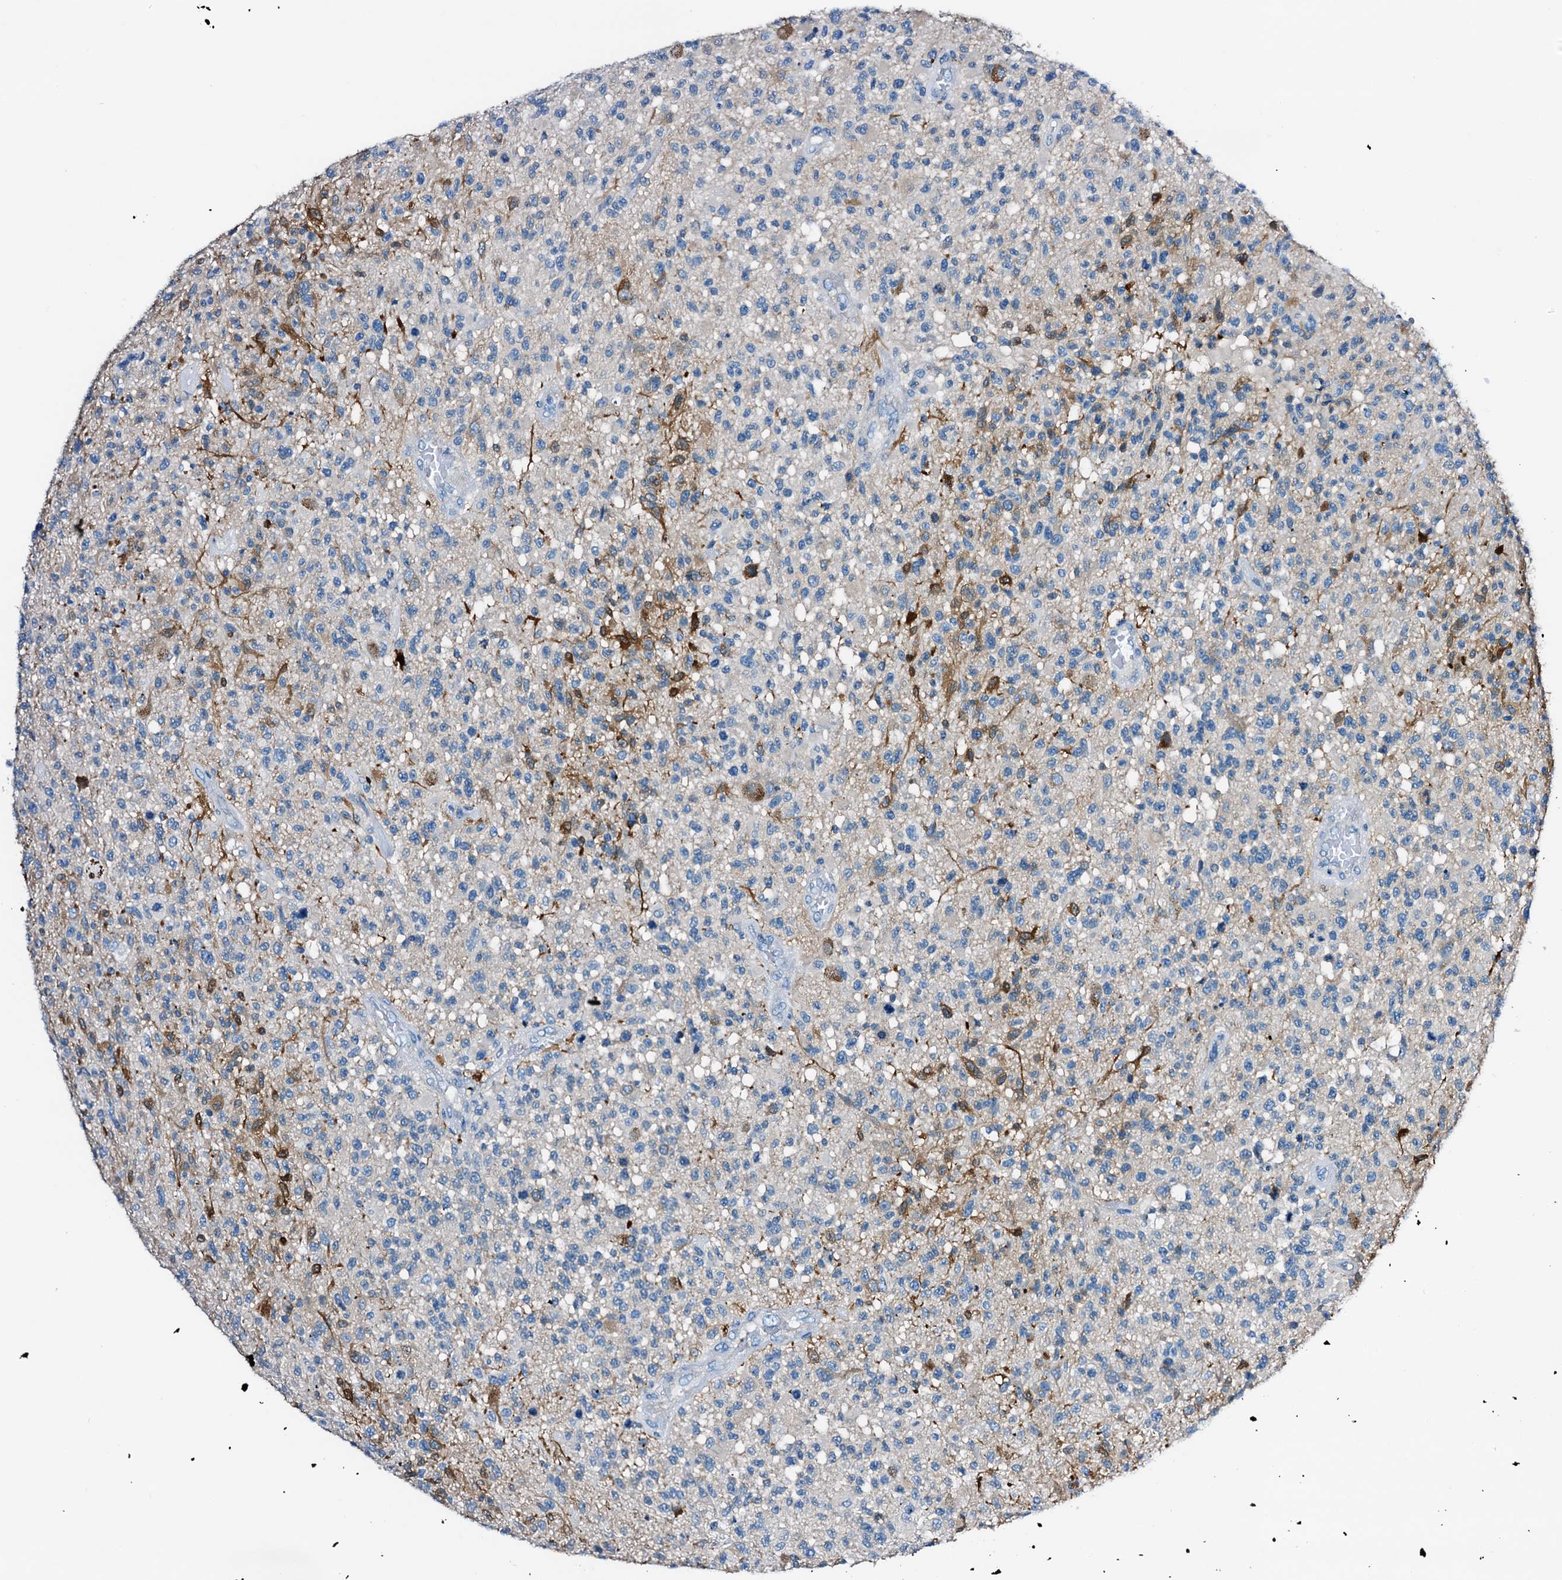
{"staining": {"intensity": "moderate", "quantity": "<25%", "location": "cytoplasmic/membranous"}, "tissue": "glioma", "cell_type": "Tumor cells", "image_type": "cancer", "snomed": [{"axis": "morphology", "description": "Glioma, malignant, High grade"}, {"axis": "morphology", "description": "Glioblastoma, NOS"}, {"axis": "topography", "description": "Brain"}], "caption": "Protein expression analysis of human glioblastoma reveals moderate cytoplasmic/membranous positivity in about <25% of tumor cells.", "gene": "C1QTNF4", "patient": {"sex": "male", "age": 60}}